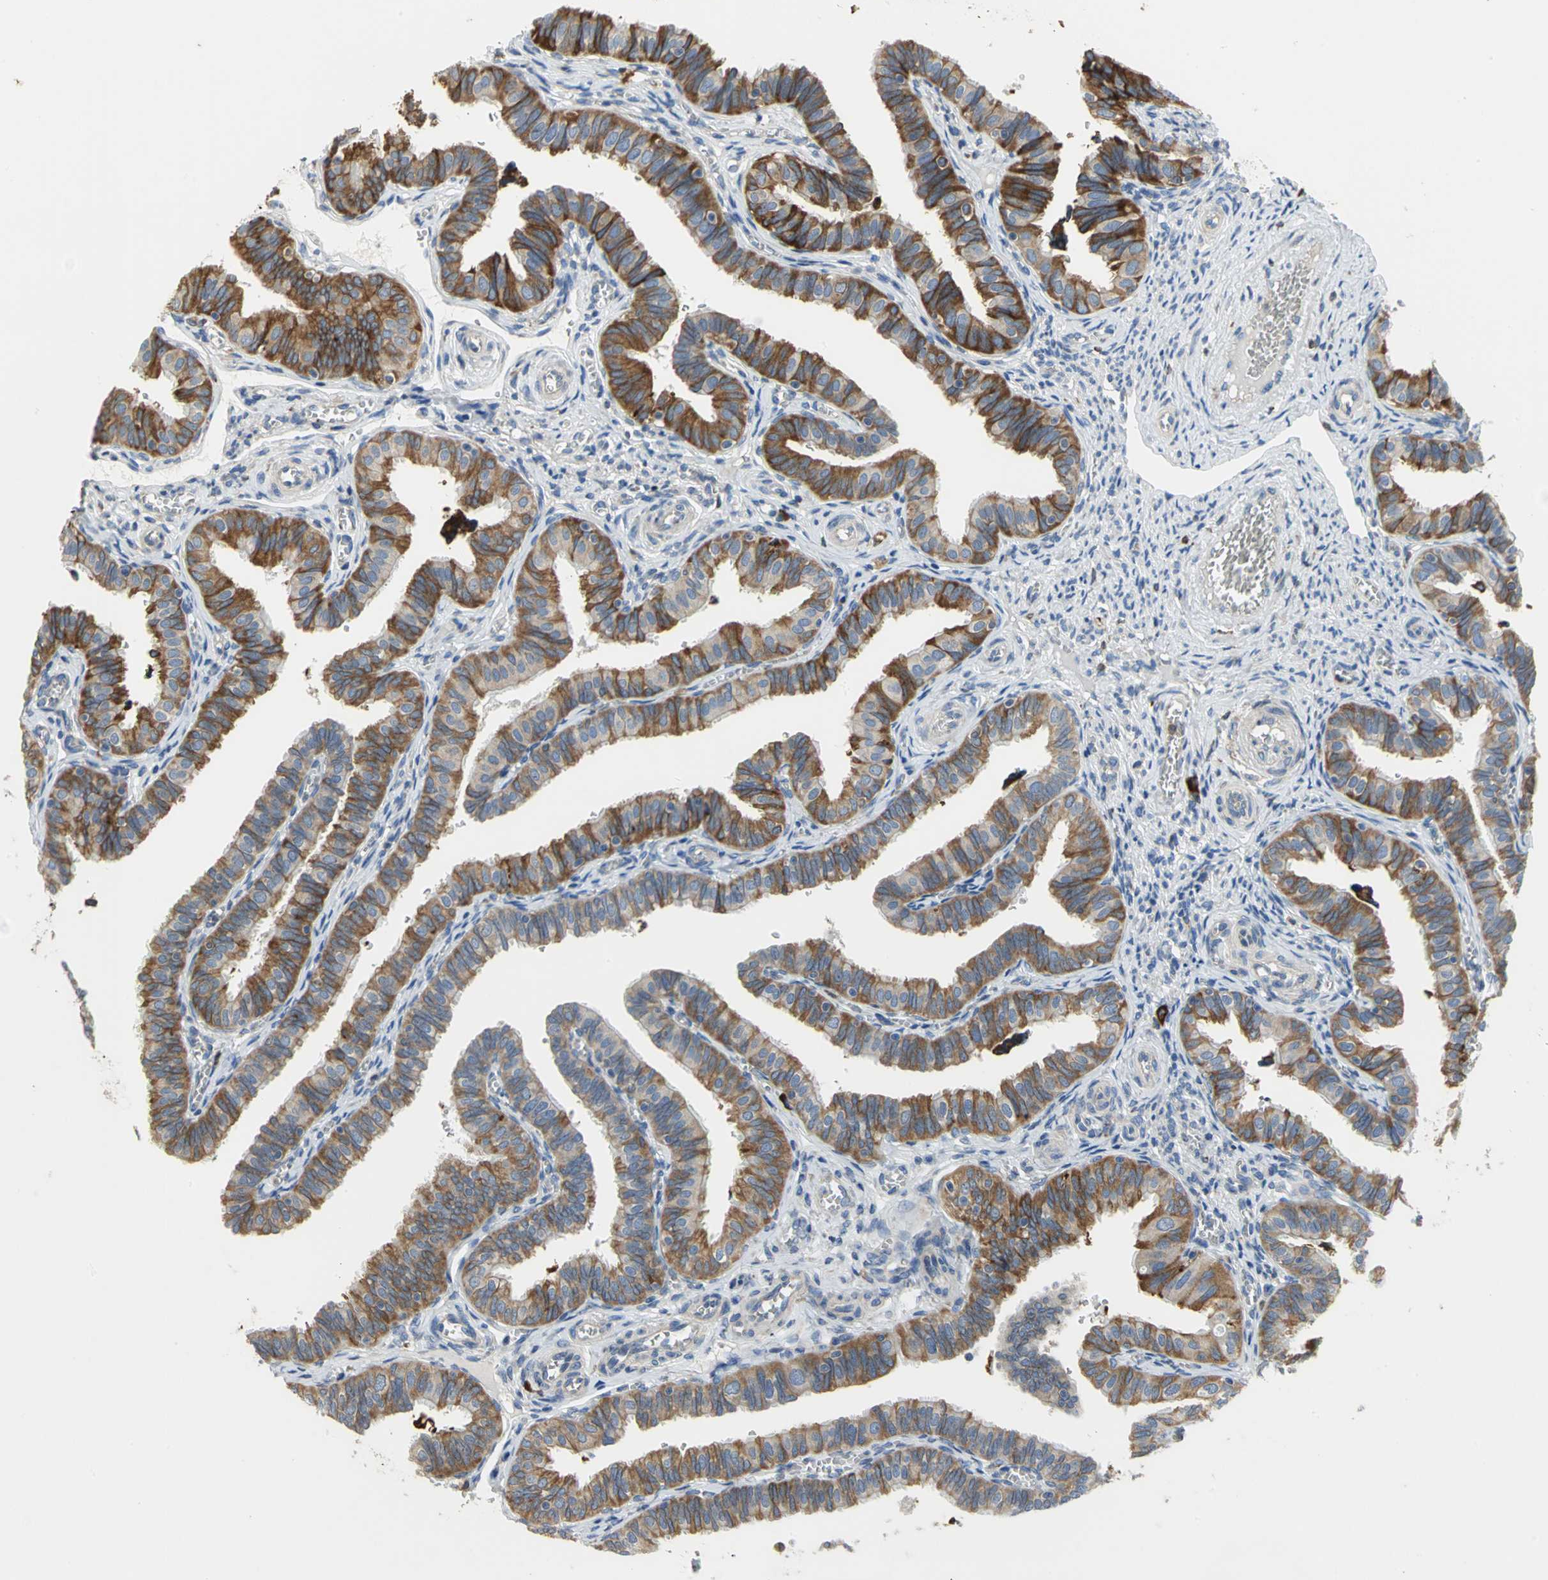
{"staining": {"intensity": "moderate", "quantity": ">75%", "location": "cytoplasmic/membranous"}, "tissue": "fallopian tube", "cell_type": "Glandular cells", "image_type": "normal", "snomed": [{"axis": "morphology", "description": "Normal tissue, NOS"}, {"axis": "topography", "description": "Fallopian tube"}], "caption": "Immunohistochemical staining of benign human fallopian tube displays medium levels of moderate cytoplasmic/membranous positivity in about >75% of glandular cells.", "gene": "SDF2L1", "patient": {"sex": "female", "age": 46}}